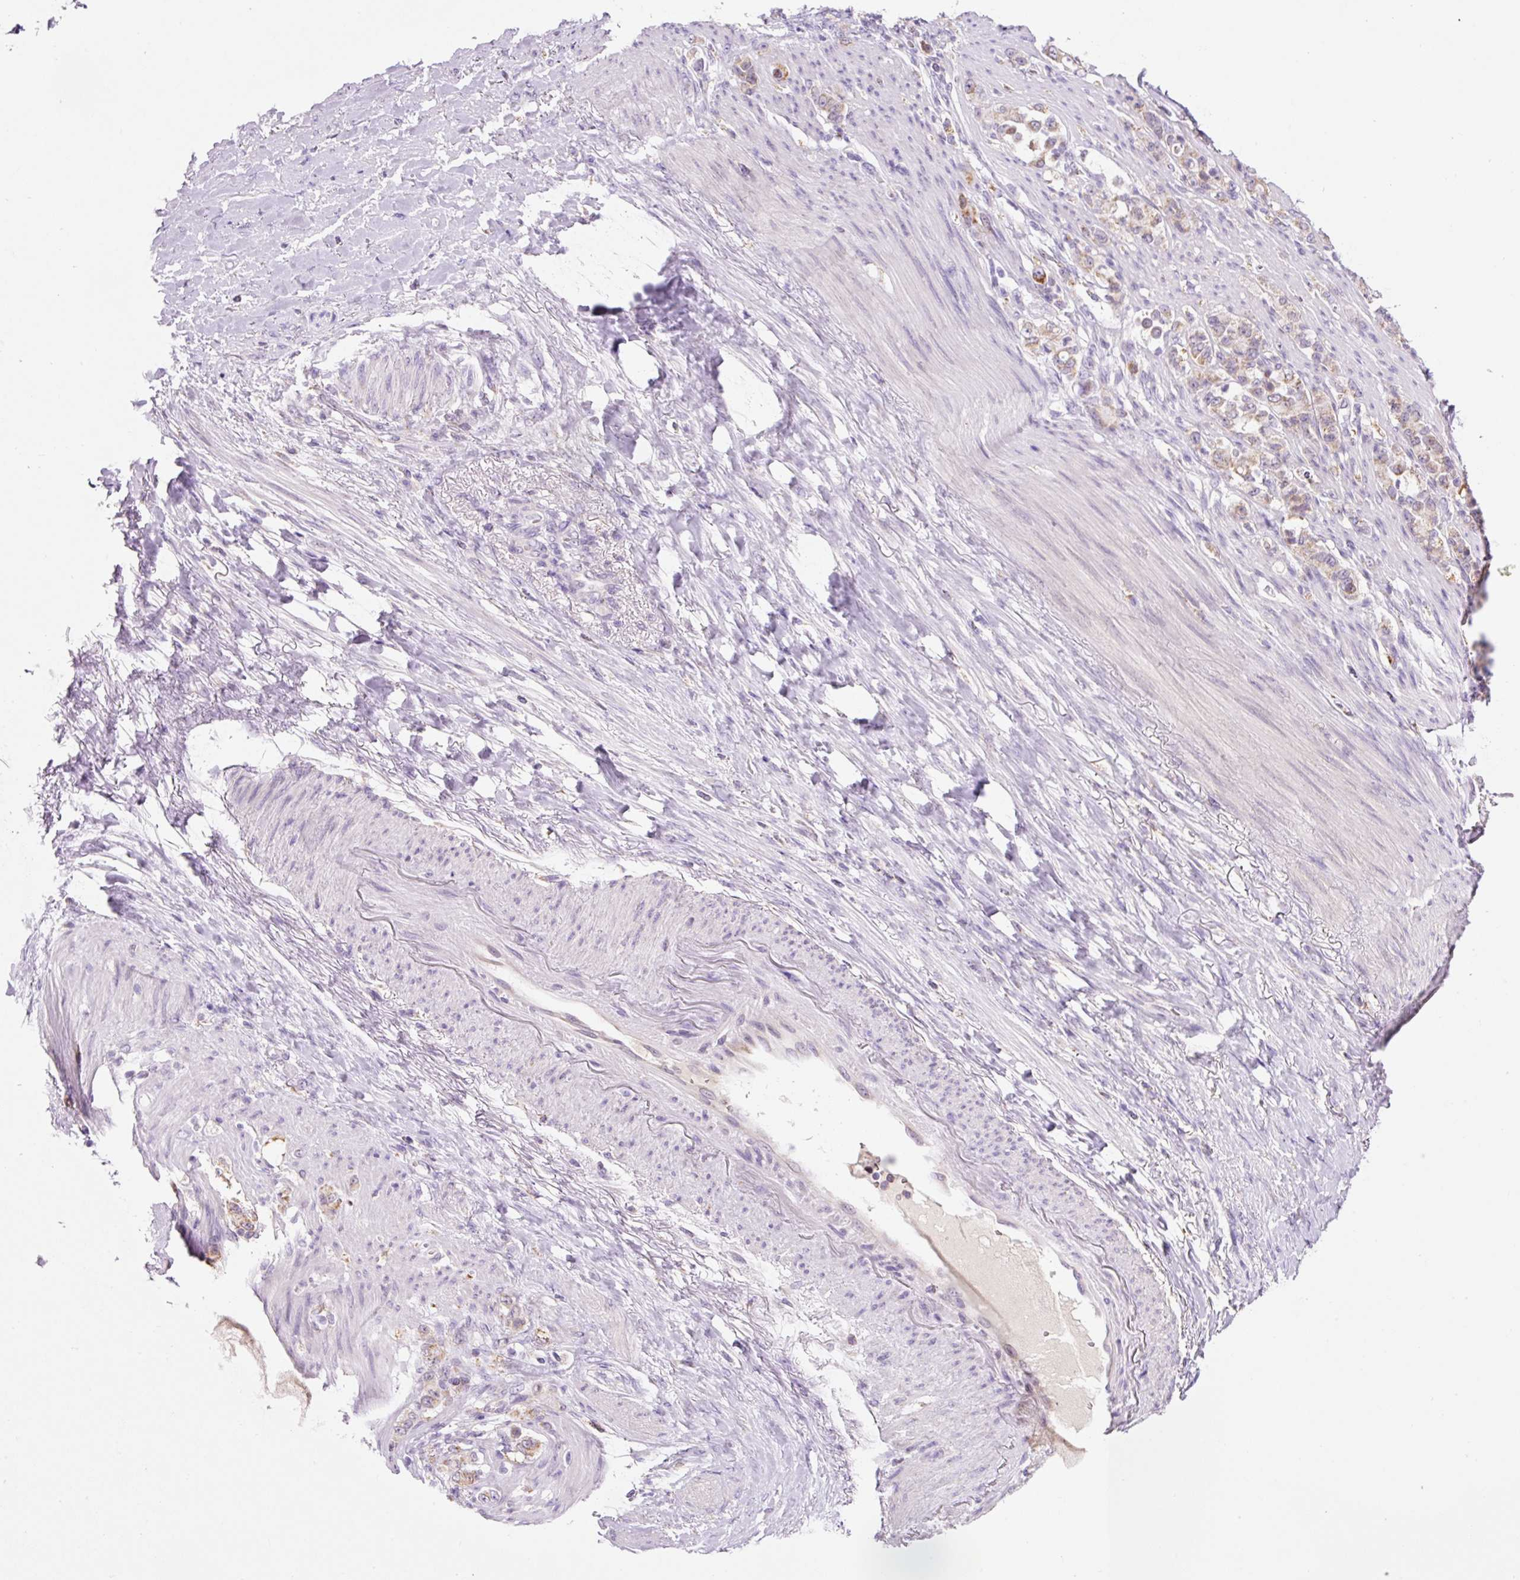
{"staining": {"intensity": "moderate", "quantity": "<25%", "location": "cytoplasmic/membranous"}, "tissue": "stomach cancer", "cell_type": "Tumor cells", "image_type": "cancer", "snomed": [{"axis": "morphology", "description": "Normal tissue, NOS"}, {"axis": "morphology", "description": "Adenocarcinoma, NOS"}, {"axis": "topography", "description": "Stomach"}], "caption": "About <25% of tumor cells in stomach cancer (adenocarcinoma) show moderate cytoplasmic/membranous protein expression as visualized by brown immunohistochemical staining.", "gene": "PCK2", "patient": {"sex": "female", "age": 79}}